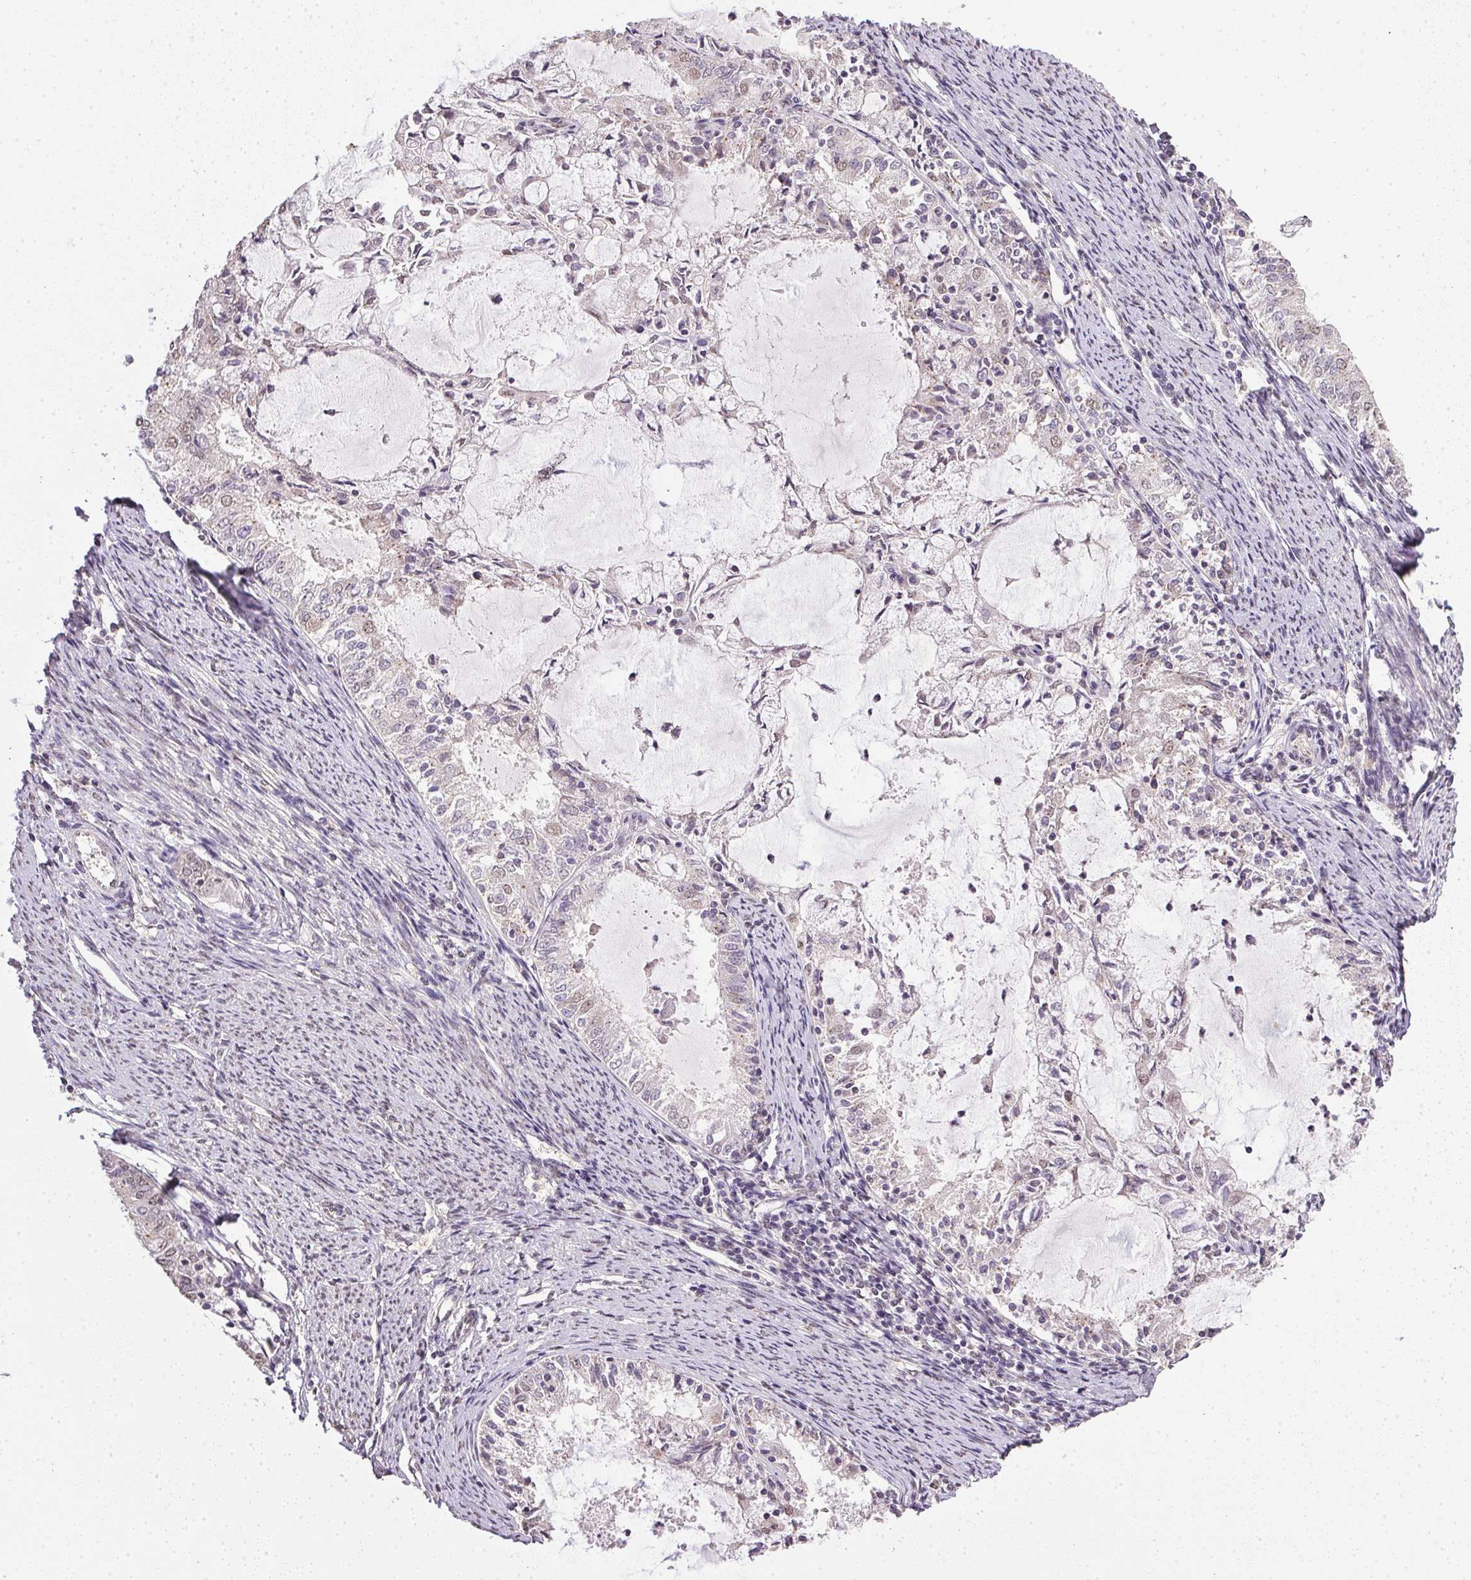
{"staining": {"intensity": "weak", "quantity": "<25%", "location": "nuclear"}, "tissue": "endometrial cancer", "cell_type": "Tumor cells", "image_type": "cancer", "snomed": [{"axis": "morphology", "description": "Adenocarcinoma, NOS"}, {"axis": "topography", "description": "Endometrium"}], "caption": "Histopathology image shows no significant protein staining in tumor cells of endometrial adenocarcinoma.", "gene": "PPP4R4", "patient": {"sex": "female", "age": 57}}